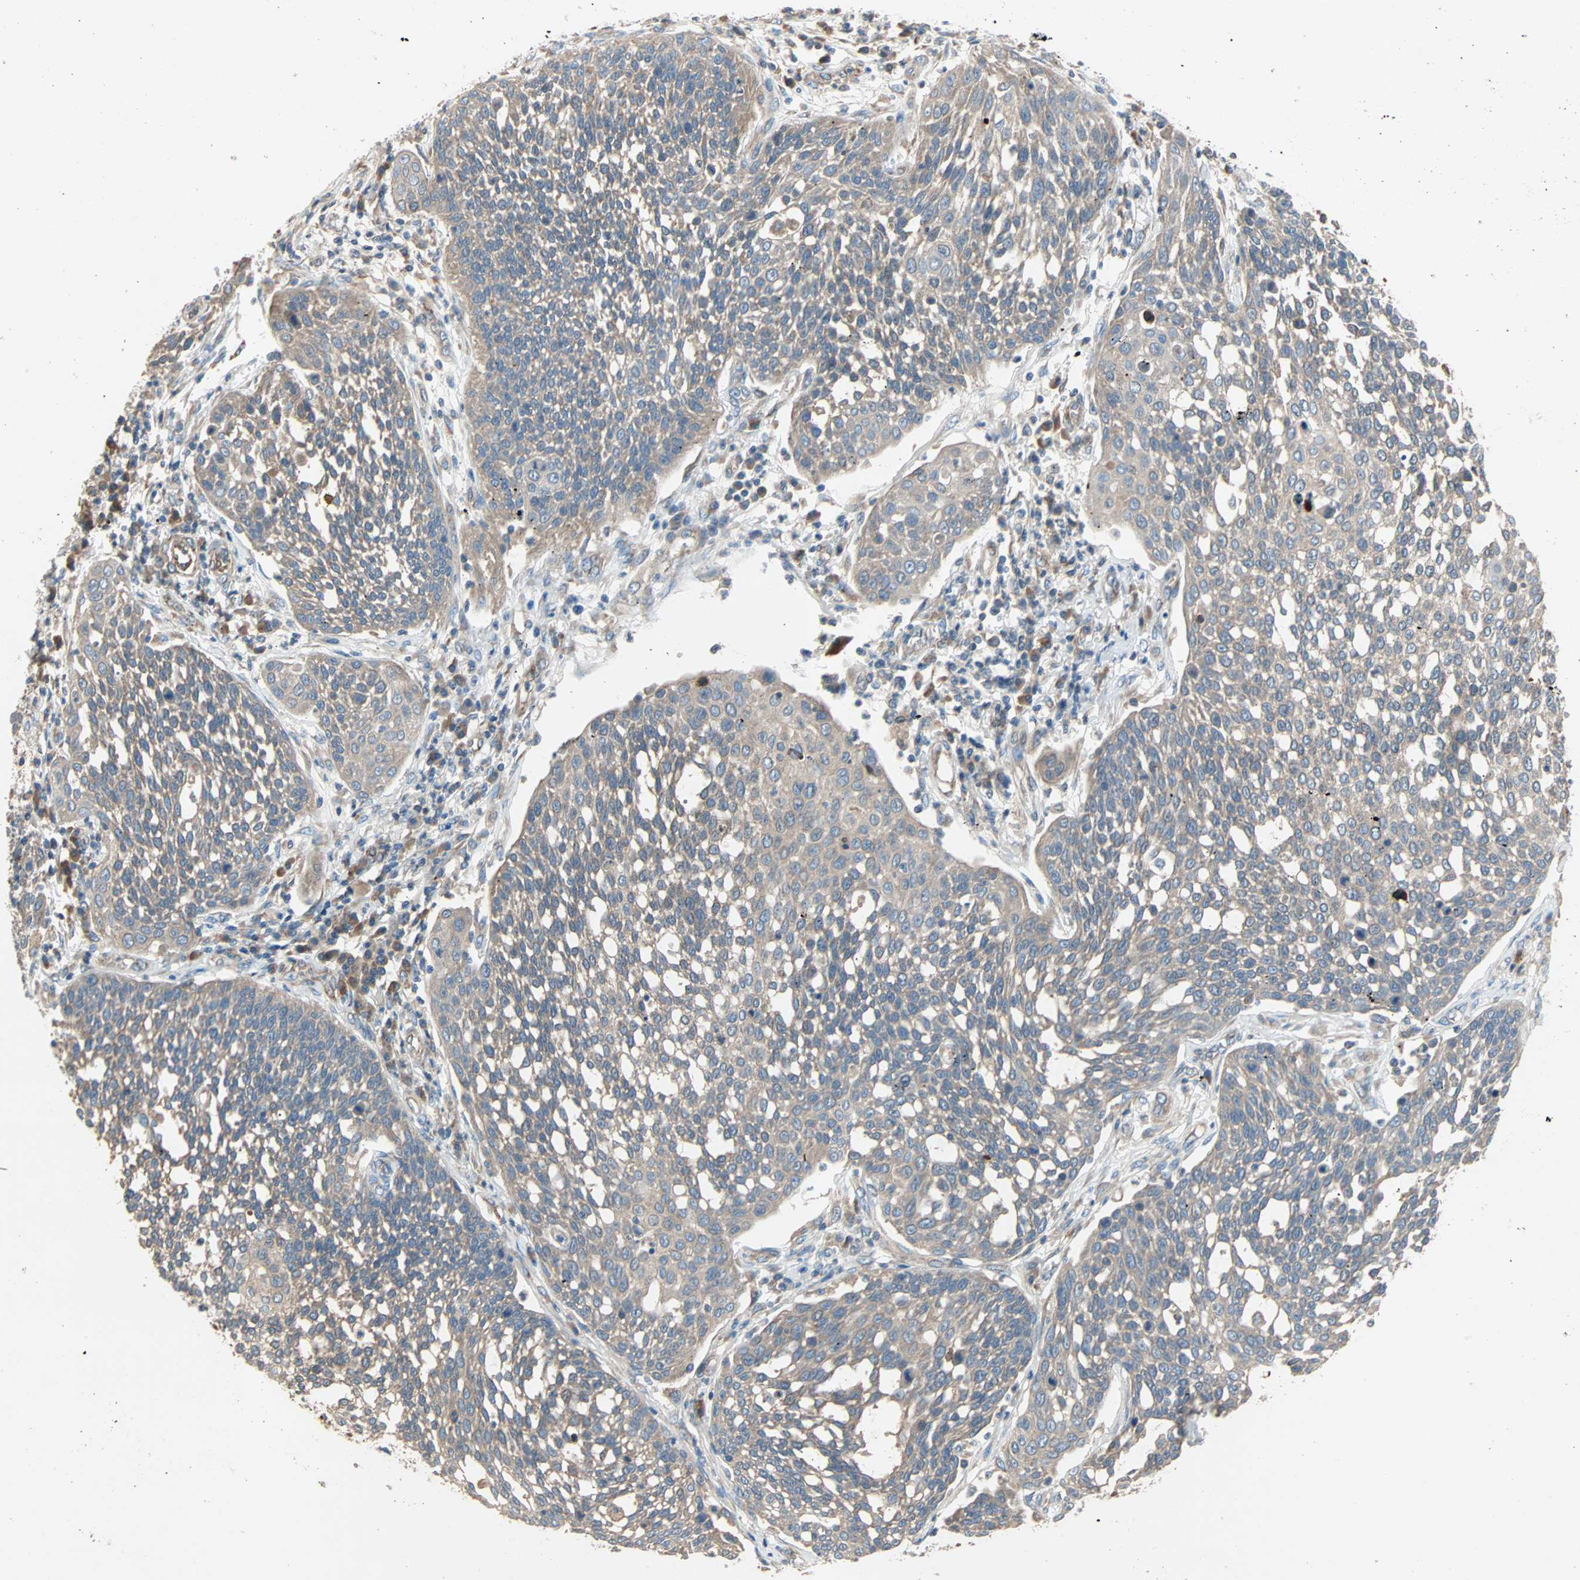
{"staining": {"intensity": "weak", "quantity": ">75%", "location": "cytoplasmic/membranous"}, "tissue": "cervical cancer", "cell_type": "Tumor cells", "image_type": "cancer", "snomed": [{"axis": "morphology", "description": "Squamous cell carcinoma, NOS"}, {"axis": "topography", "description": "Cervix"}], "caption": "Immunohistochemistry staining of squamous cell carcinoma (cervical), which demonstrates low levels of weak cytoplasmic/membranous expression in approximately >75% of tumor cells indicating weak cytoplasmic/membranous protein positivity. The staining was performed using DAB (brown) for protein detection and nuclei were counterstained in hematoxylin (blue).", "gene": "XYLT1", "patient": {"sex": "female", "age": 34}}